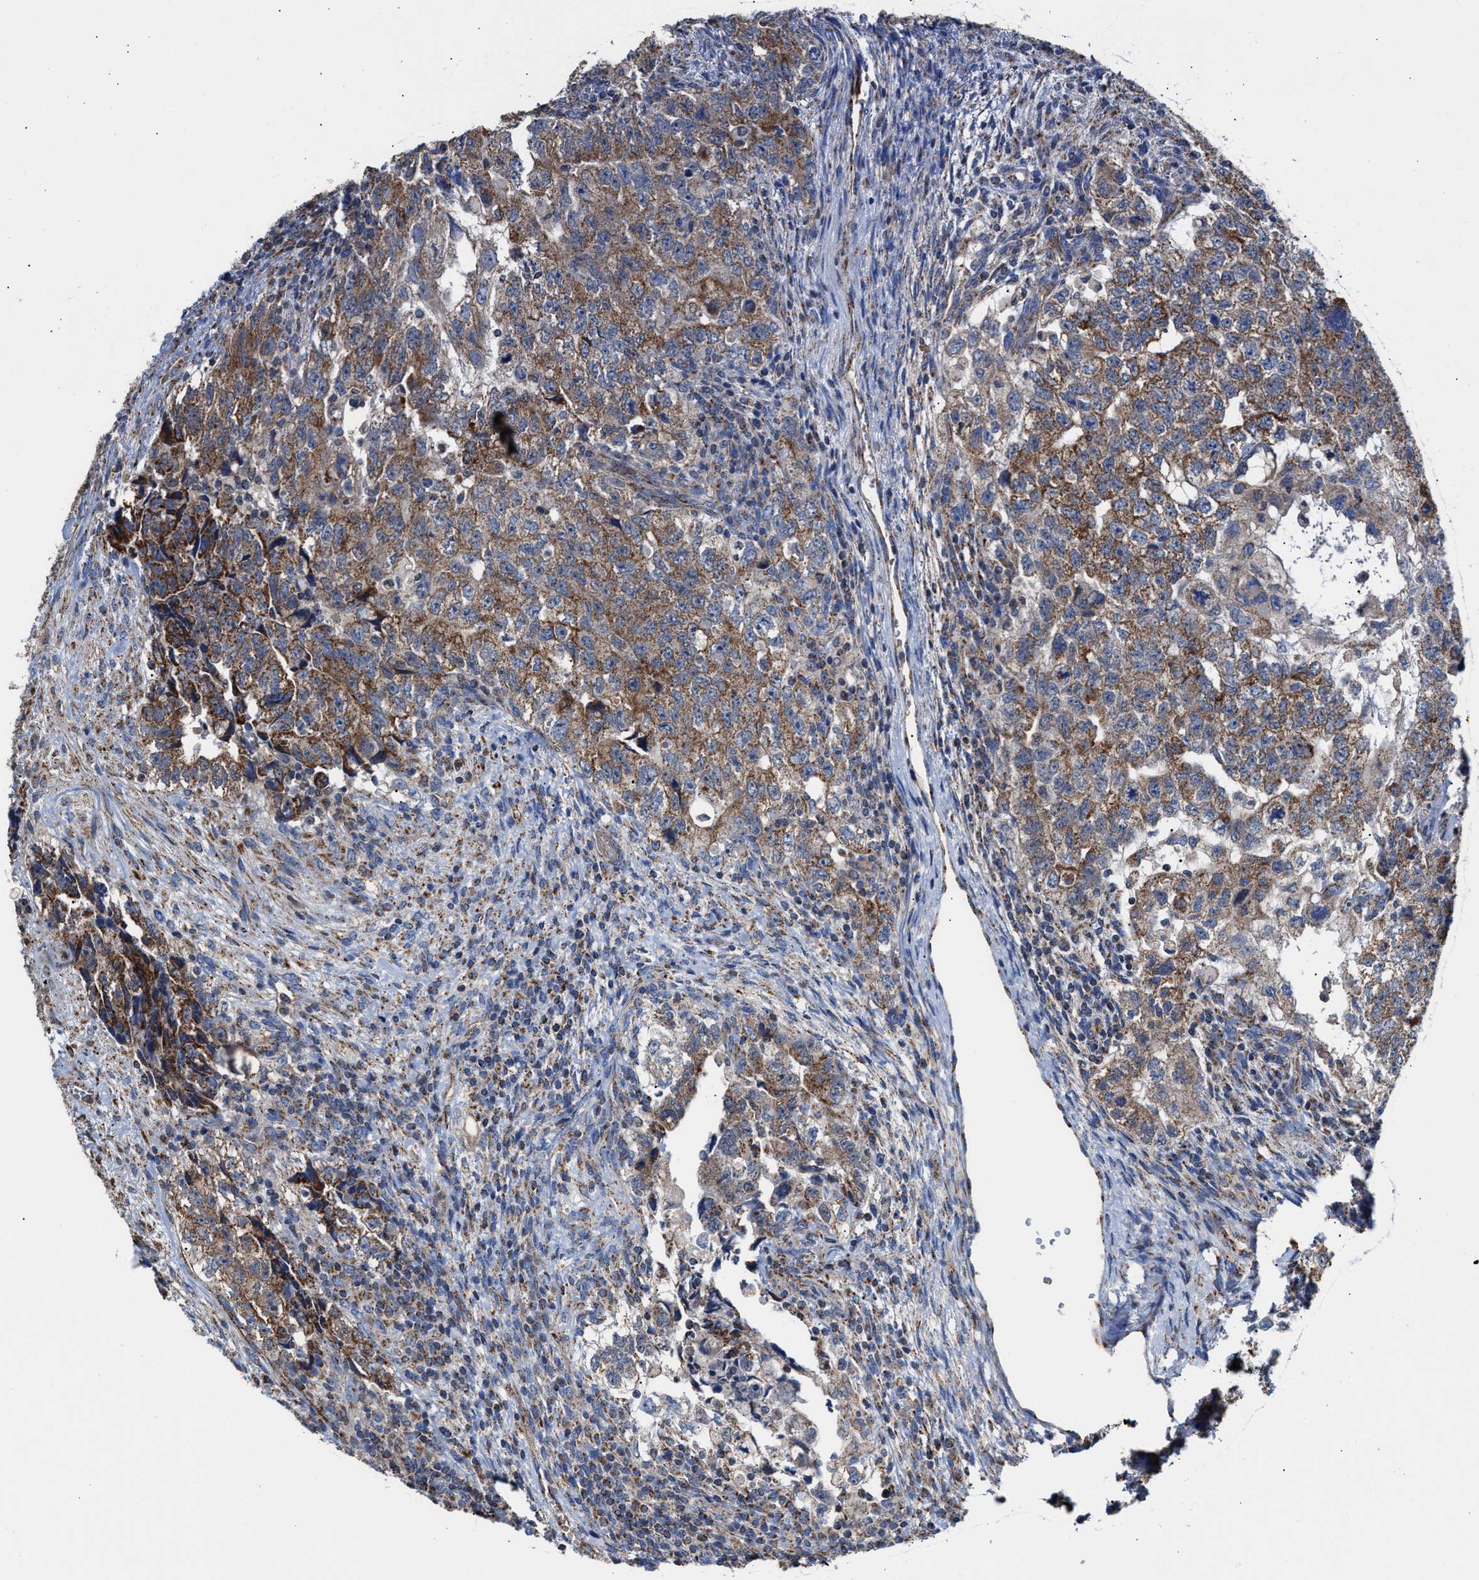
{"staining": {"intensity": "moderate", "quantity": ">75%", "location": "cytoplasmic/membranous"}, "tissue": "testis cancer", "cell_type": "Tumor cells", "image_type": "cancer", "snomed": [{"axis": "morphology", "description": "Carcinoma, Embryonal, NOS"}, {"axis": "topography", "description": "Testis"}], "caption": "Protein expression analysis of testis cancer reveals moderate cytoplasmic/membranous expression in approximately >75% of tumor cells.", "gene": "MECR", "patient": {"sex": "male", "age": 36}}